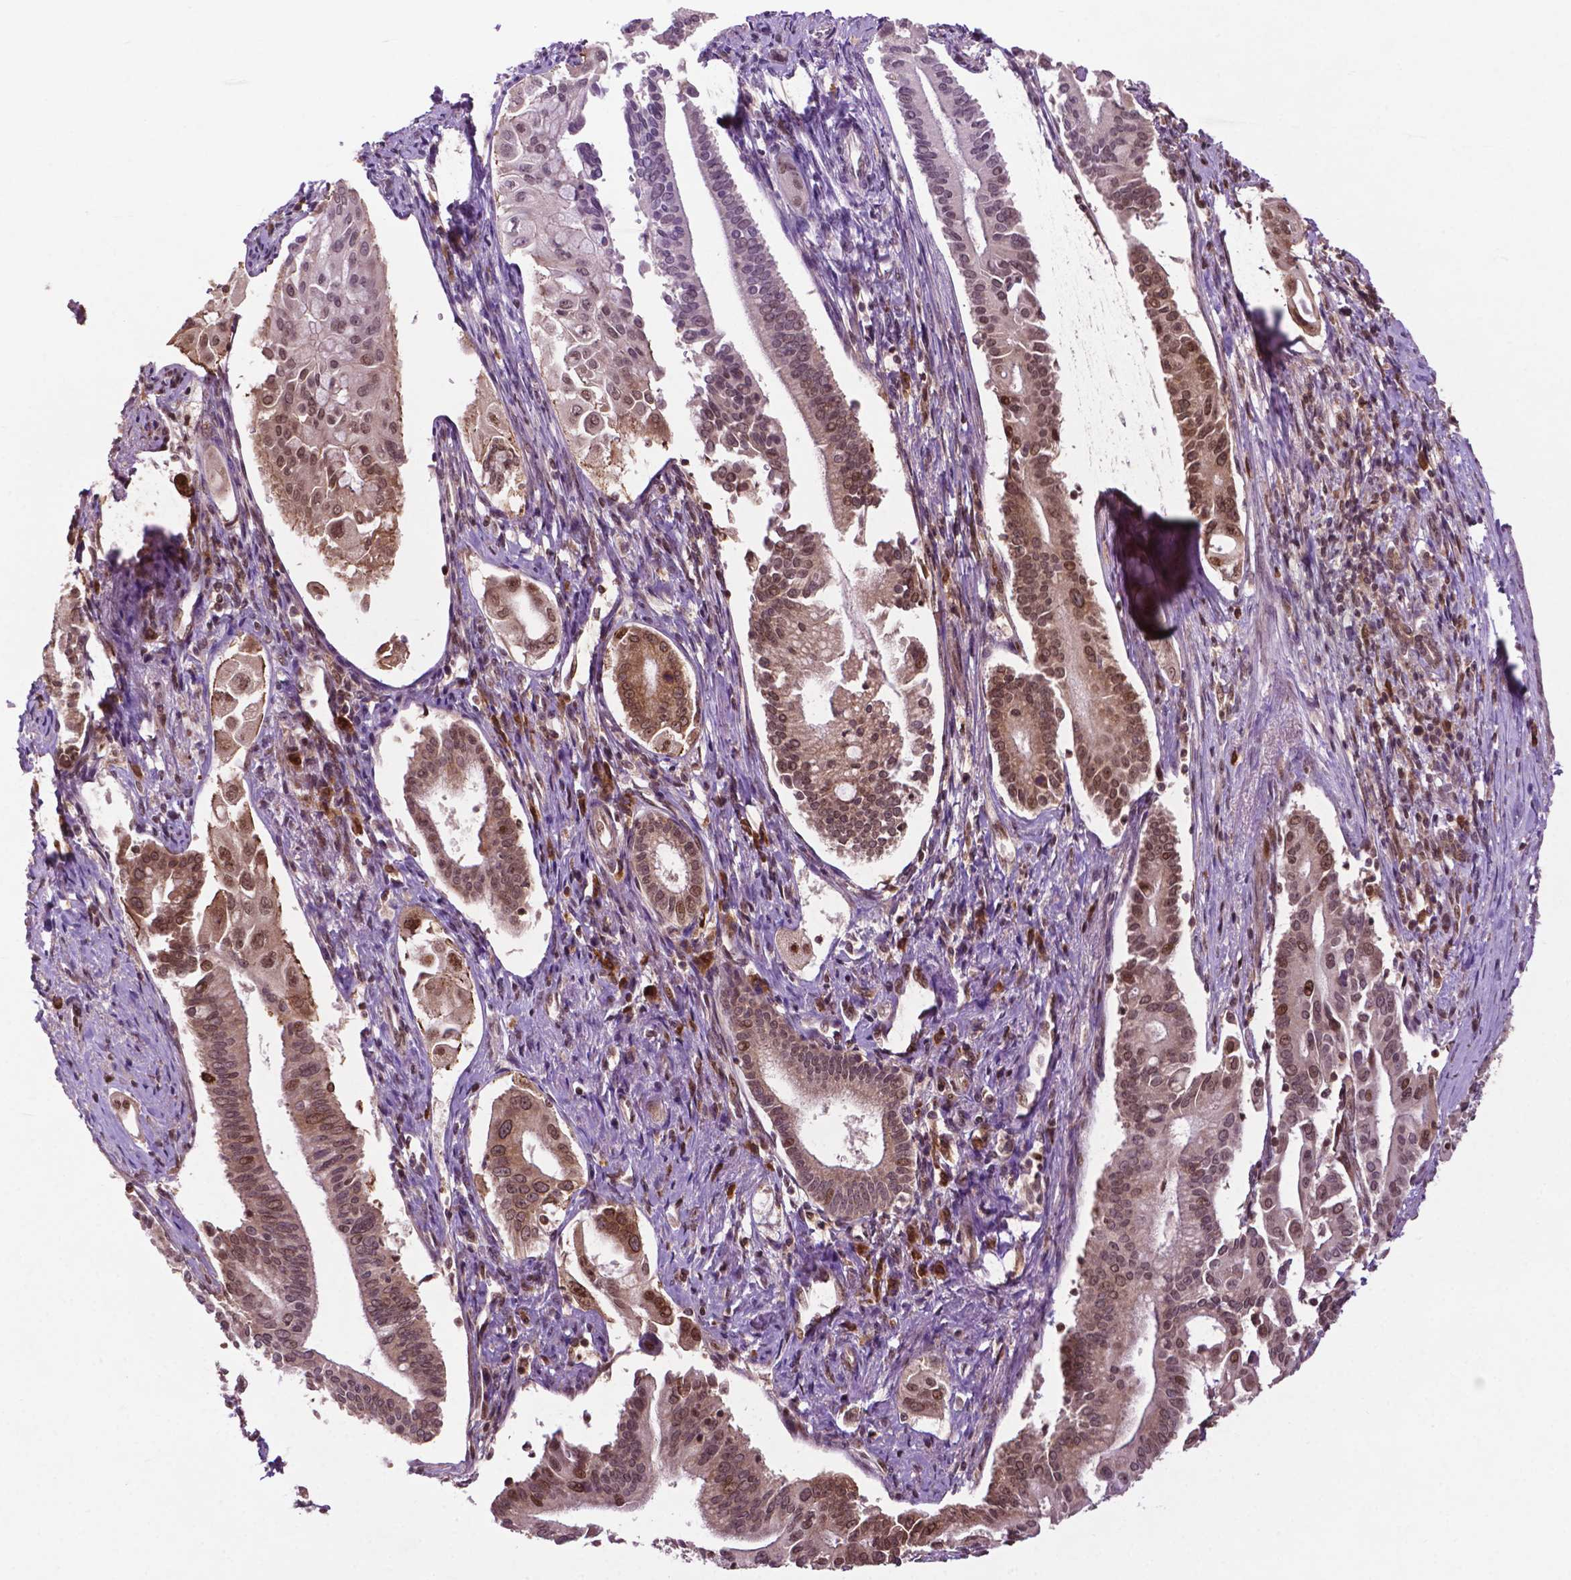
{"staining": {"intensity": "moderate", "quantity": ">75%", "location": "cytoplasmic/membranous,nuclear"}, "tissue": "pancreatic cancer", "cell_type": "Tumor cells", "image_type": "cancer", "snomed": [{"axis": "morphology", "description": "Adenocarcinoma, NOS"}, {"axis": "topography", "description": "Pancreas"}], "caption": "The photomicrograph reveals immunohistochemical staining of adenocarcinoma (pancreatic). There is moderate cytoplasmic/membranous and nuclear positivity is identified in approximately >75% of tumor cells. The protein of interest is stained brown, and the nuclei are stained in blue (DAB (3,3'-diaminobenzidine) IHC with brightfield microscopy, high magnification).", "gene": "TMX2", "patient": {"sex": "female", "age": 68}}